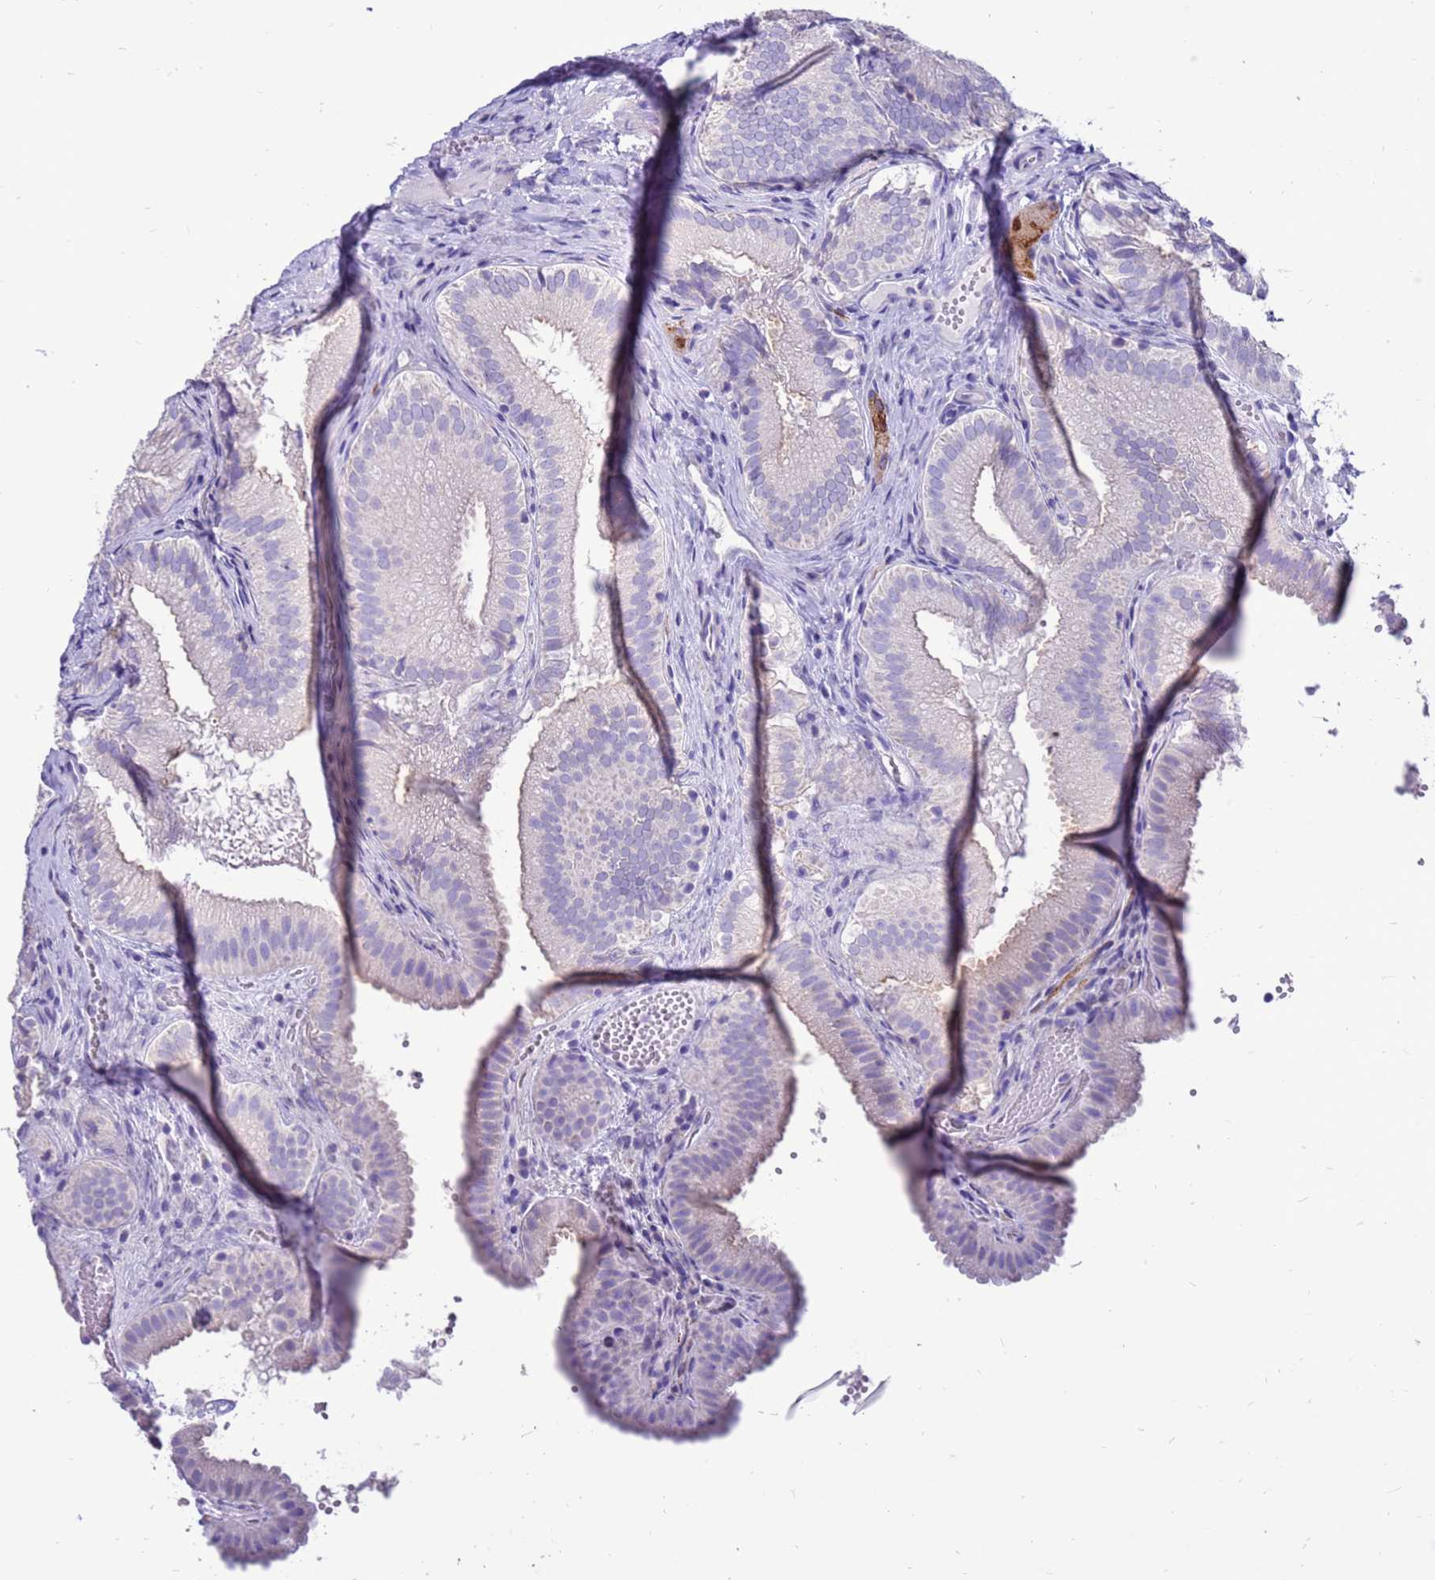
{"staining": {"intensity": "negative", "quantity": "none", "location": "none"}, "tissue": "gallbladder", "cell_type": "Glandular cells", "image_type": "normal", "snomed": [{"axis": "morphology", "description": "Normal tissue, NOS"}, {"axis": "topography", "description": "Gallbladder"}], "caption": "Immunohistochemistry (IHC) histopathology image of unremarkable gallbladder: gallbladder stained with DAB (3,3'-diaminobenzidine) shows no significant protein positivity in glandular cells. The staining was performed using DAB to visualize the protein expression in brown, while the nuclei were stained in blue with hematoxylin (Magnification: 20x).", "gene": "PDE10A", "patient": {"sex": "female", "age": 30}}